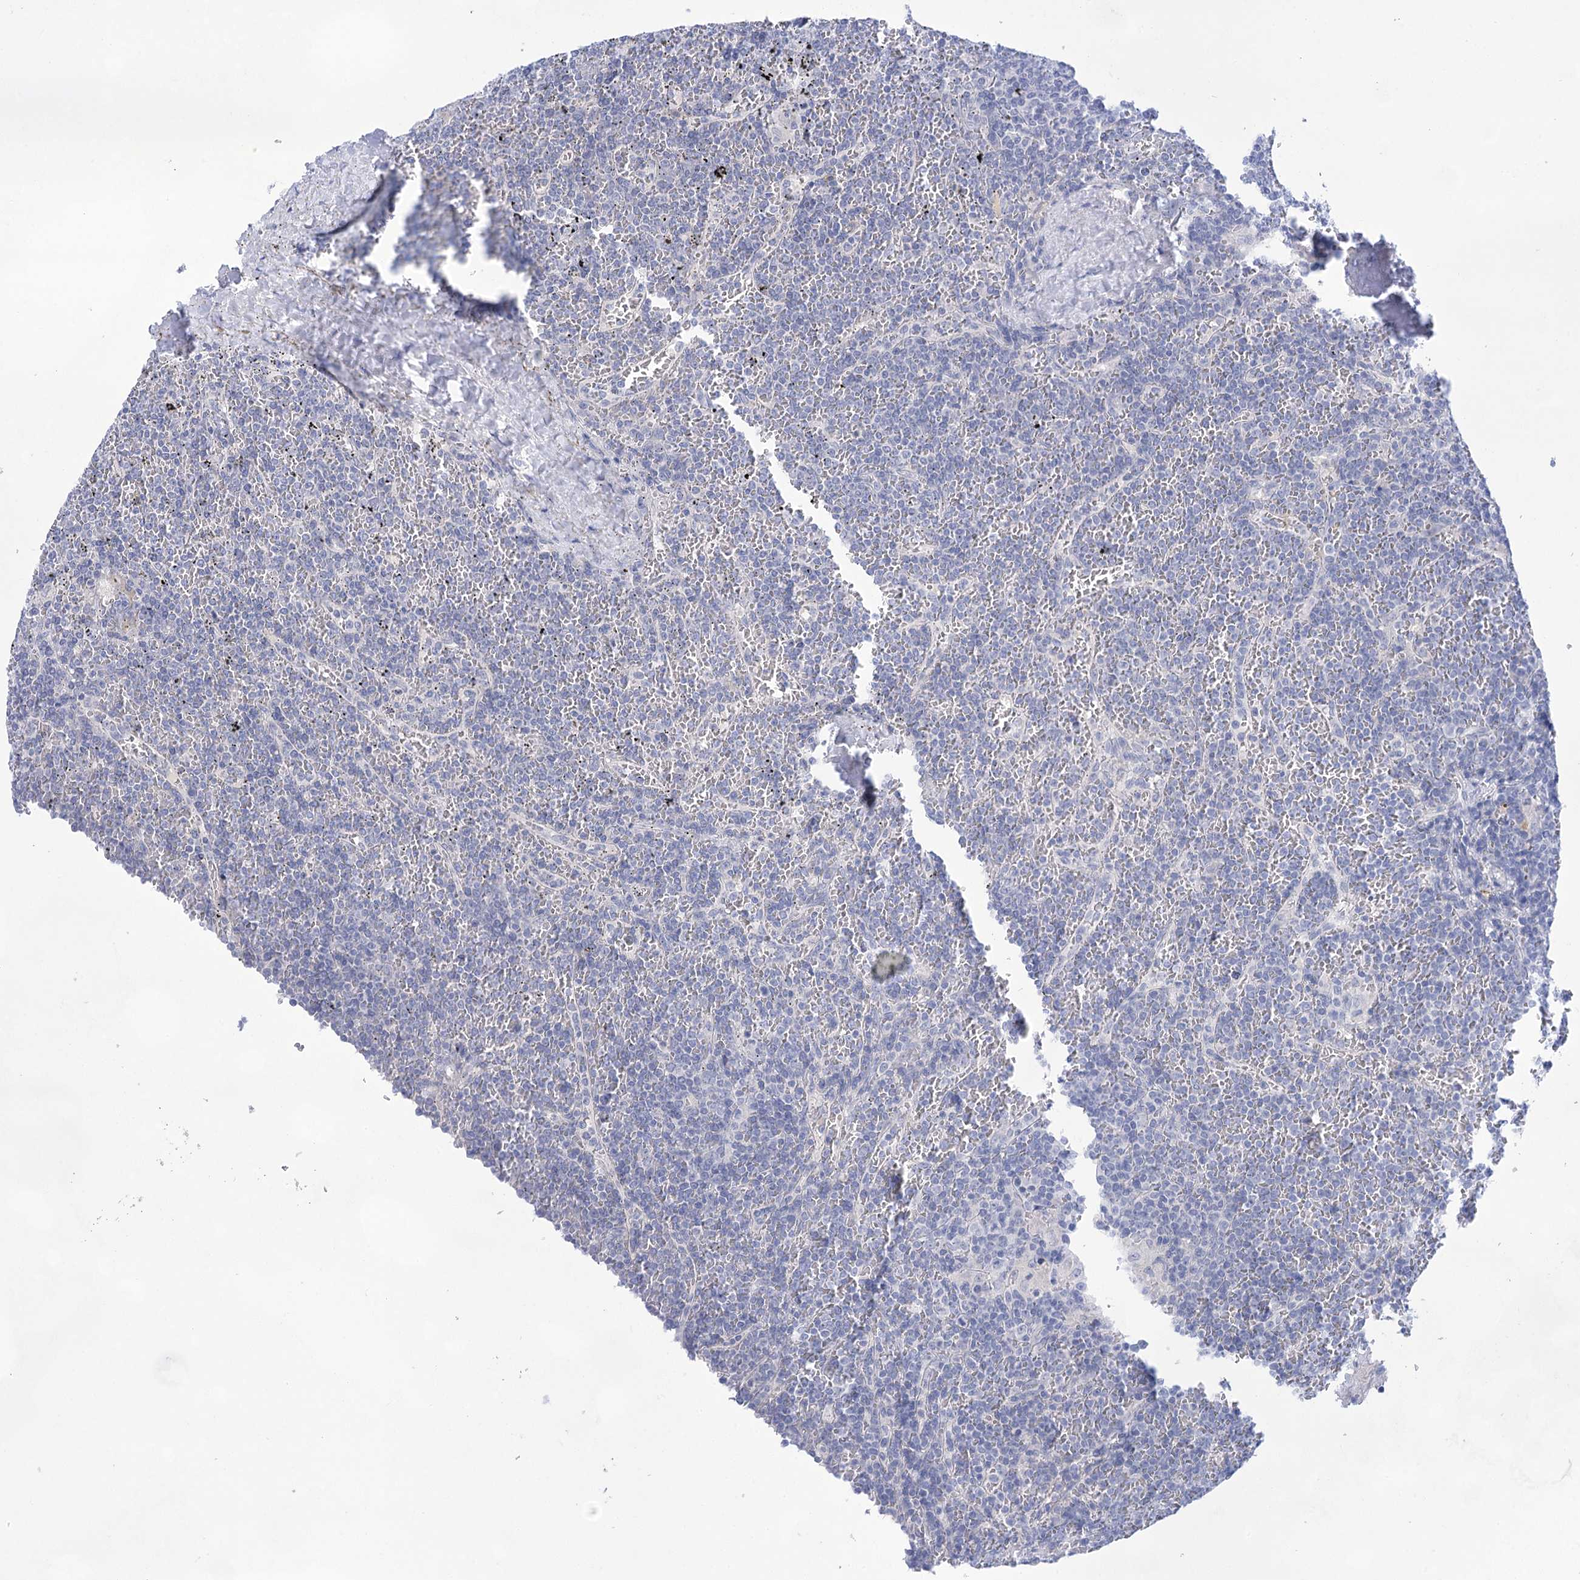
{"staining": {"intensity": "negative", "quantity": "none", "location": "none"}, "tissue": "lymphoma", "cell_type": "Tumor cells", "image_type": "cancer", "snomed": [{"axis": "morphology", "description": "Malignant lymphoma, non-Hodgkin's type, Low grade"}, {"axis": "topography", "description": "Spleen"}], "caption": "Tumor cells show no significant positivity in lymphoma.", "gene": "LALBA", "patient": {"sex": "female", "age": 19}}